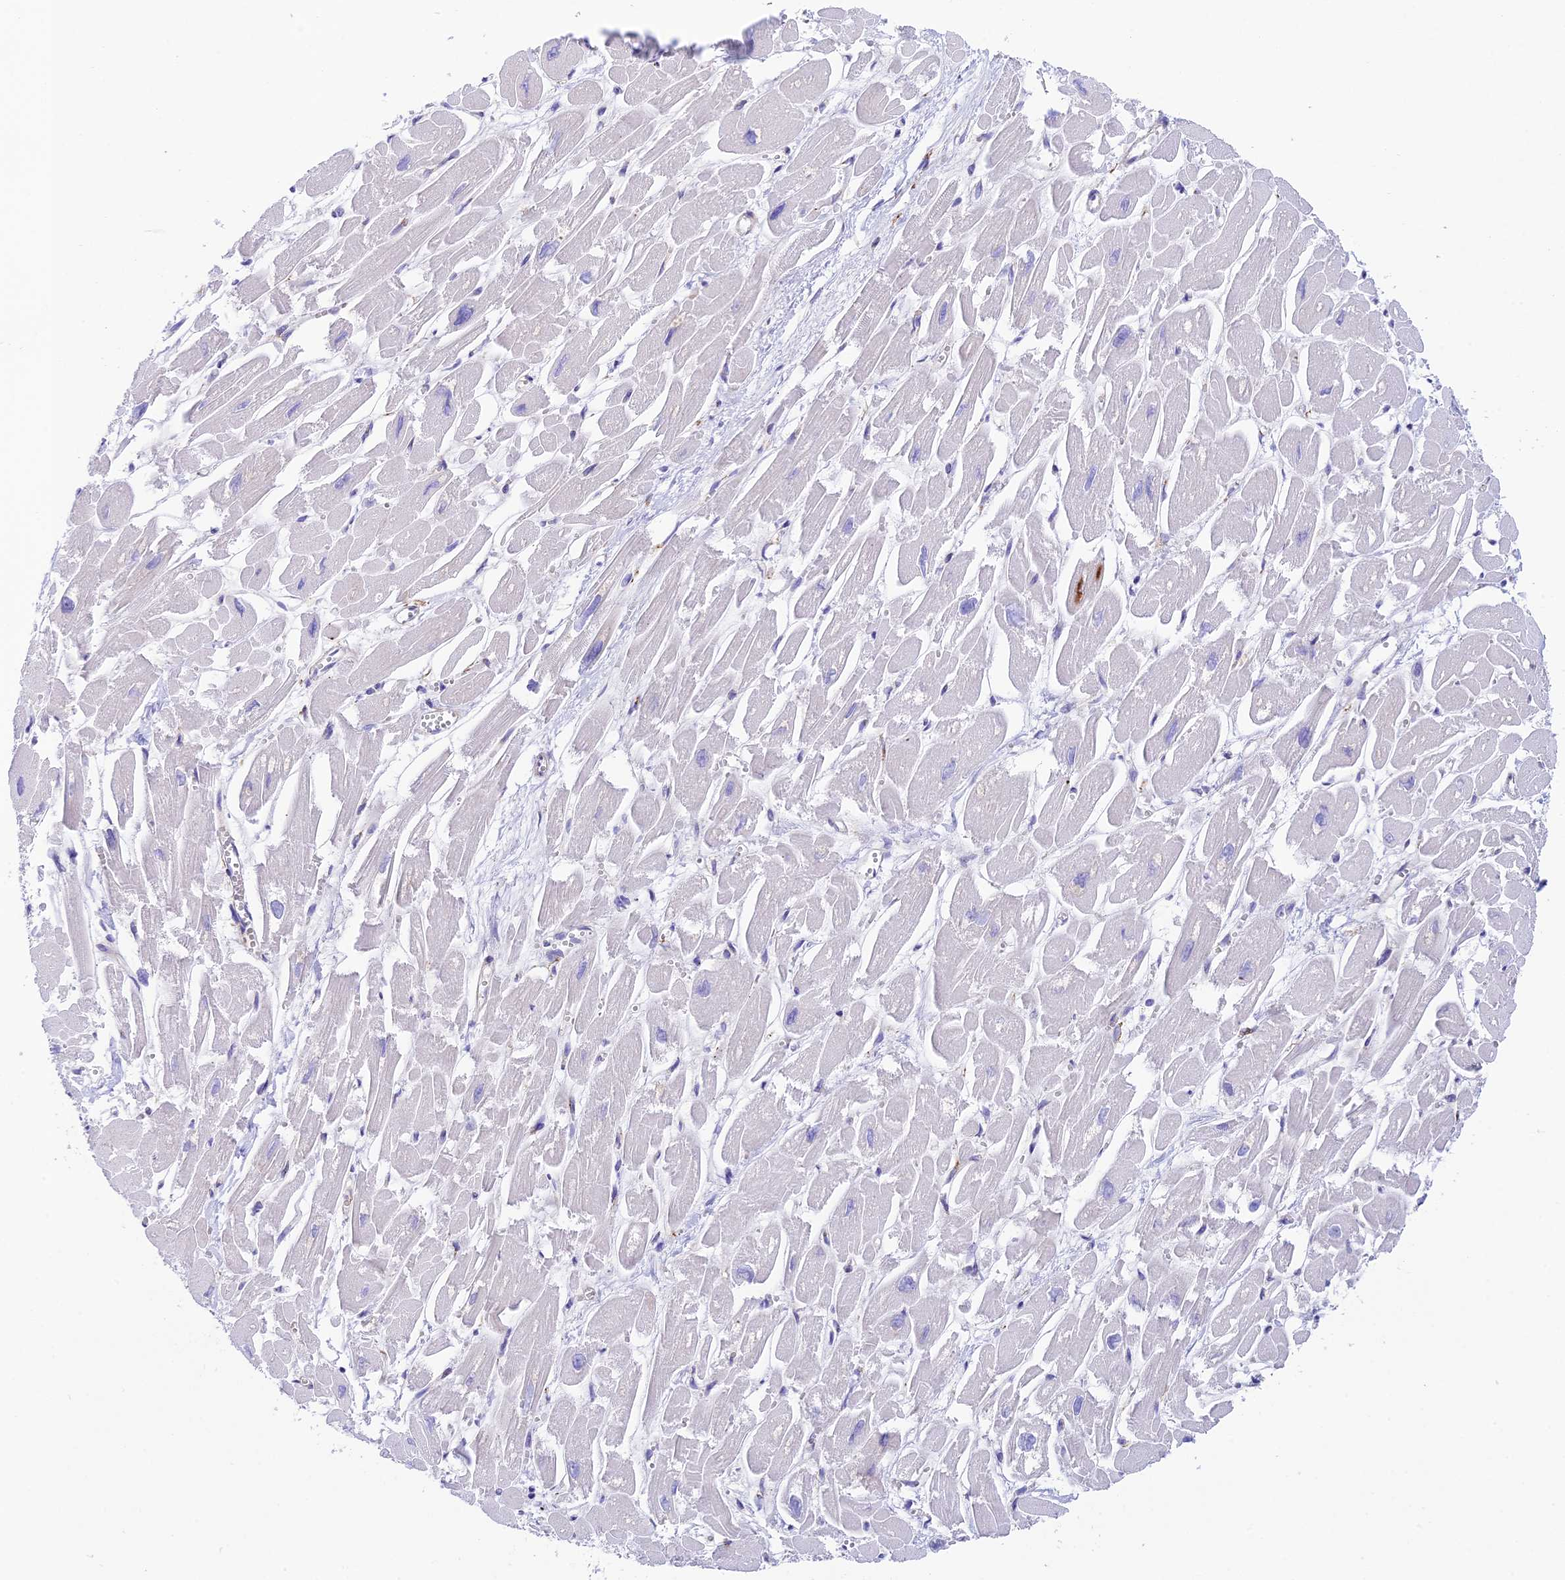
{"staining": {"intensity": "moderate", "quantity": "<25%", "location": "cytoplasmic/membranous"}, "tissue": "heart muscle", "cell_type": "Cardiomyocytes", "image_type": "normal", "snomed": [{"axis": "morphology", "description": "Normal tissue, NOS"}, {"axis": "topography", "description": "Heart"}], "caption": "High-power microscopy captured an immunohistochemistry photomicrograph of benign heart muscle, revealing moderate cytoplasmic/membranous expression in about <25% of cardiomyocytes. (DAB (3,3'-diaminobenzidine) IHC with brightfield microscopy, high magnification).", "gene": "TUBGCP6", "patient": {"sex": "male", "age": 54}}